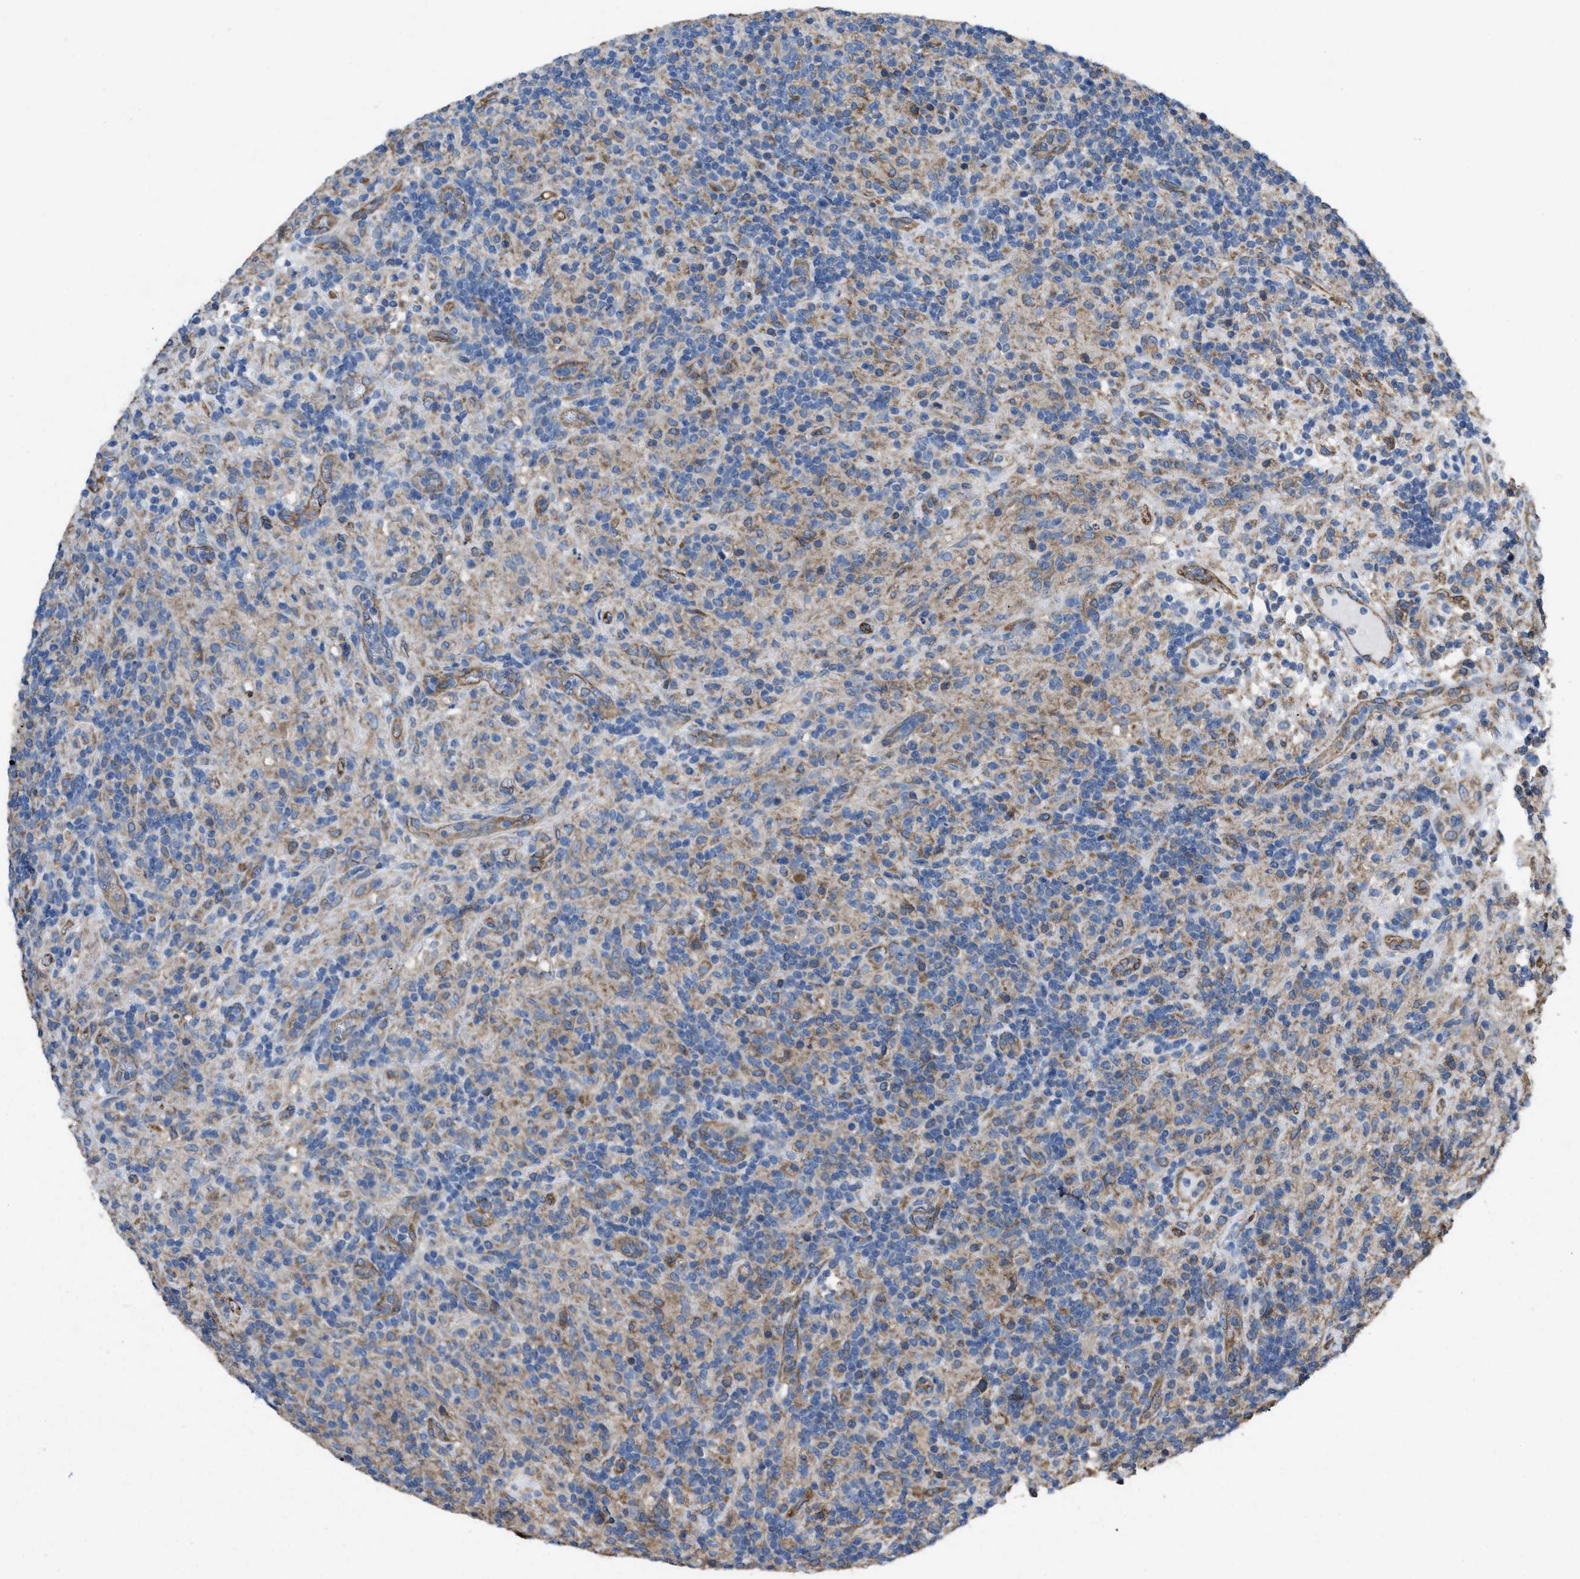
{"staining": {"intensity": "weak", "quantity": "25%-75%", "location": "cytoplasmic/membranous"}, "tissue": "lymphoma", "cell_type": "Tumor cells", "image_type": "cancer", "snomed": [{"axis": "morphology", "description": "Hodgkin's disease, NOS"}, {"axis": "topography", "description": "Lymph node"}], "caption": "Brown immunohistochemical staining in human Hodgkin's disease displays weak cytoplasmic/membranous positivity in about 25%-75% of tumor cells. The staining was performed using DAB (3,3'-diaminobenzidine), with brown indicating positive protein expression. Nuclei are stained blue with hematoxylin.", "gene": "DOLPP1", "patient": {"sex": "male", "age": 70}}